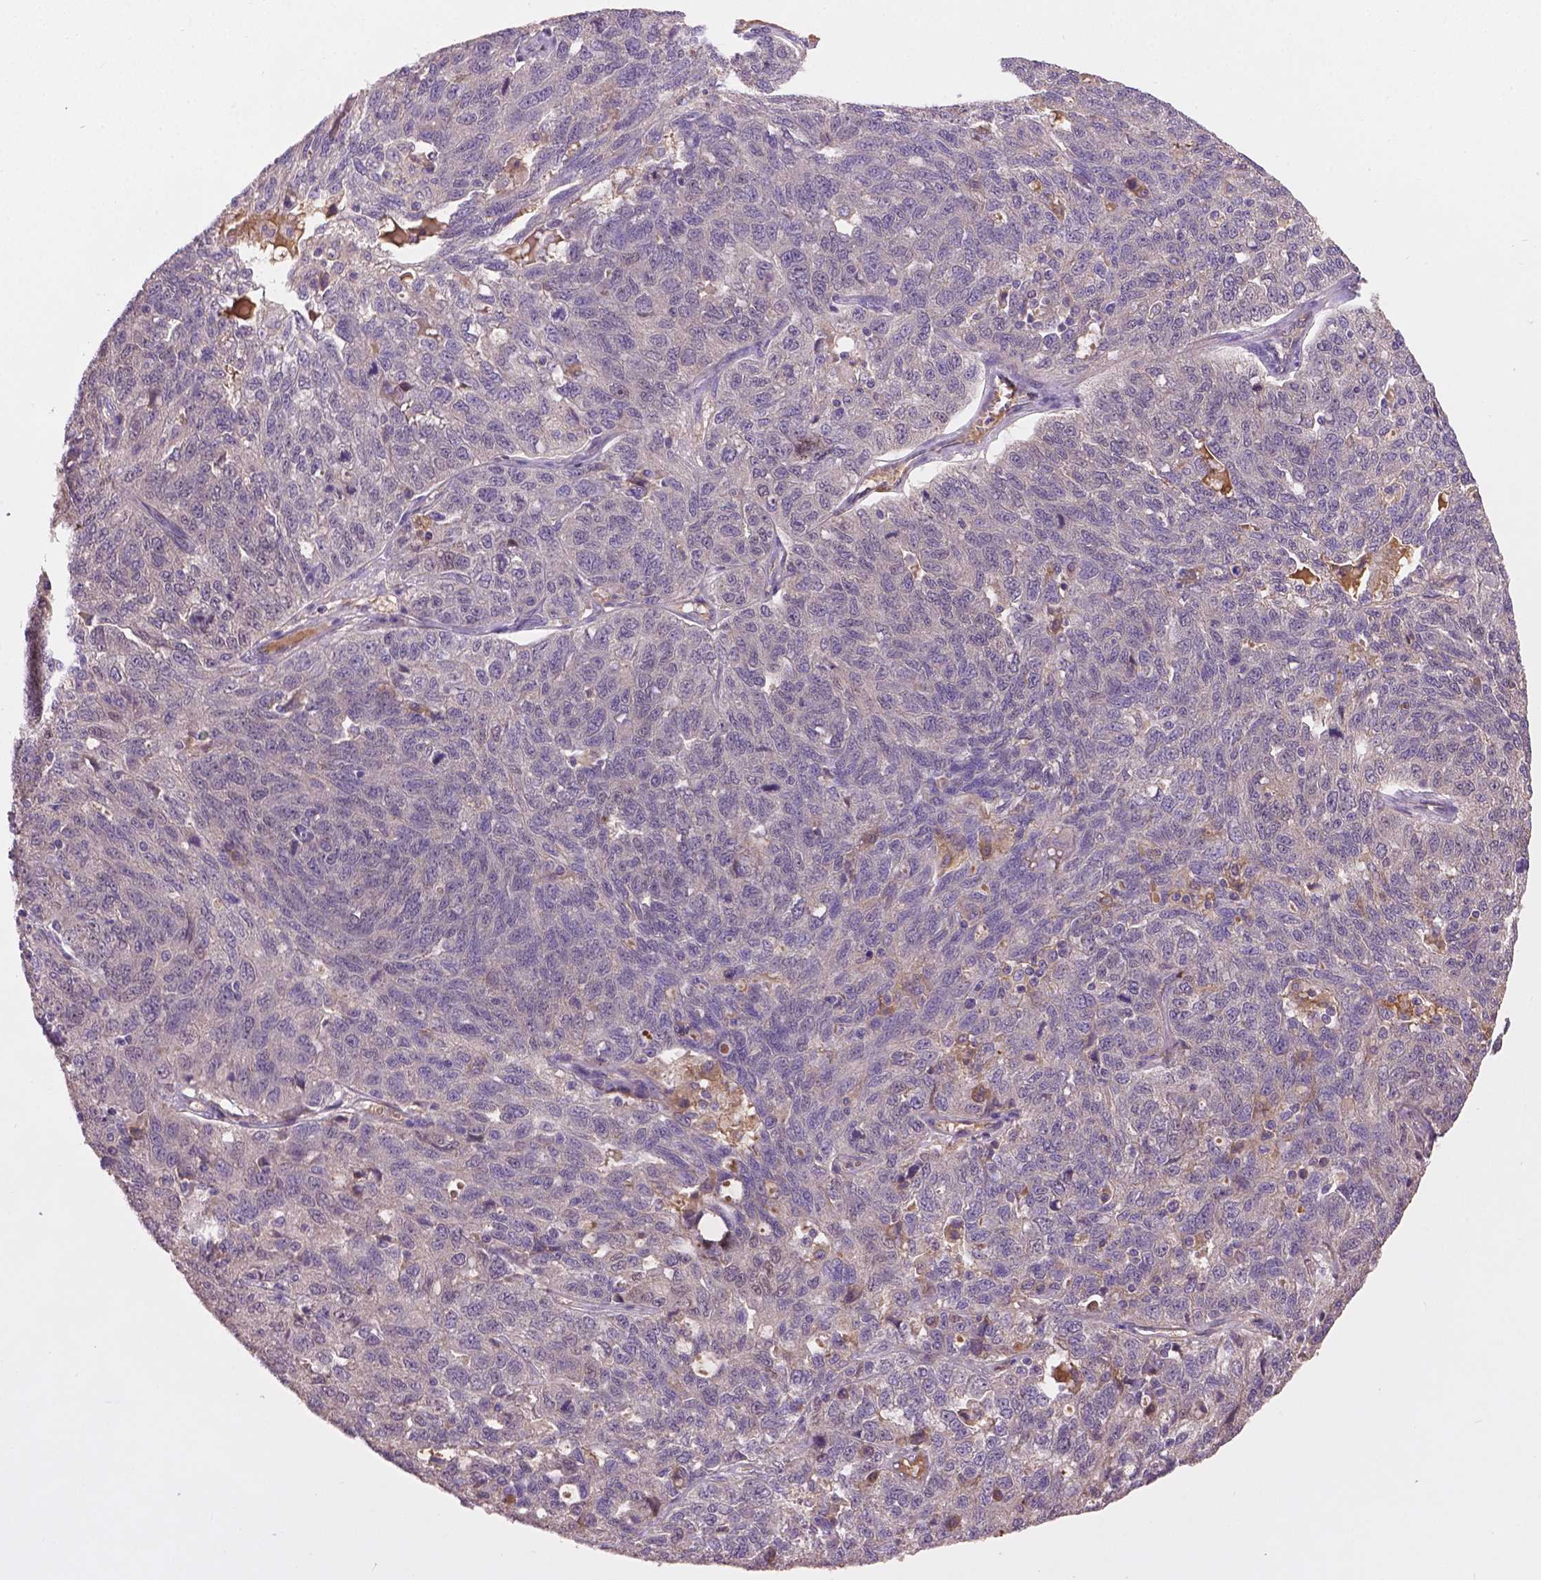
{"staining": {"intensity": "negative", "quantity": "none", "location": "none"}, "tissue": "ovarian cancer", "cell_type": "Tumor cells", "image_type": "cancer", "snomed": [{"axis": "morphology", "description": "Cystadenocarcinoma, serous, NOS"}, {"axis": "topography", "description": "Ovary"}], "caption": "The photomicrograph displays no significant expression in tumor cells of ovarian cancer.", "gene": "SOX17", "patient": {"sex": "female", "age": 71}}